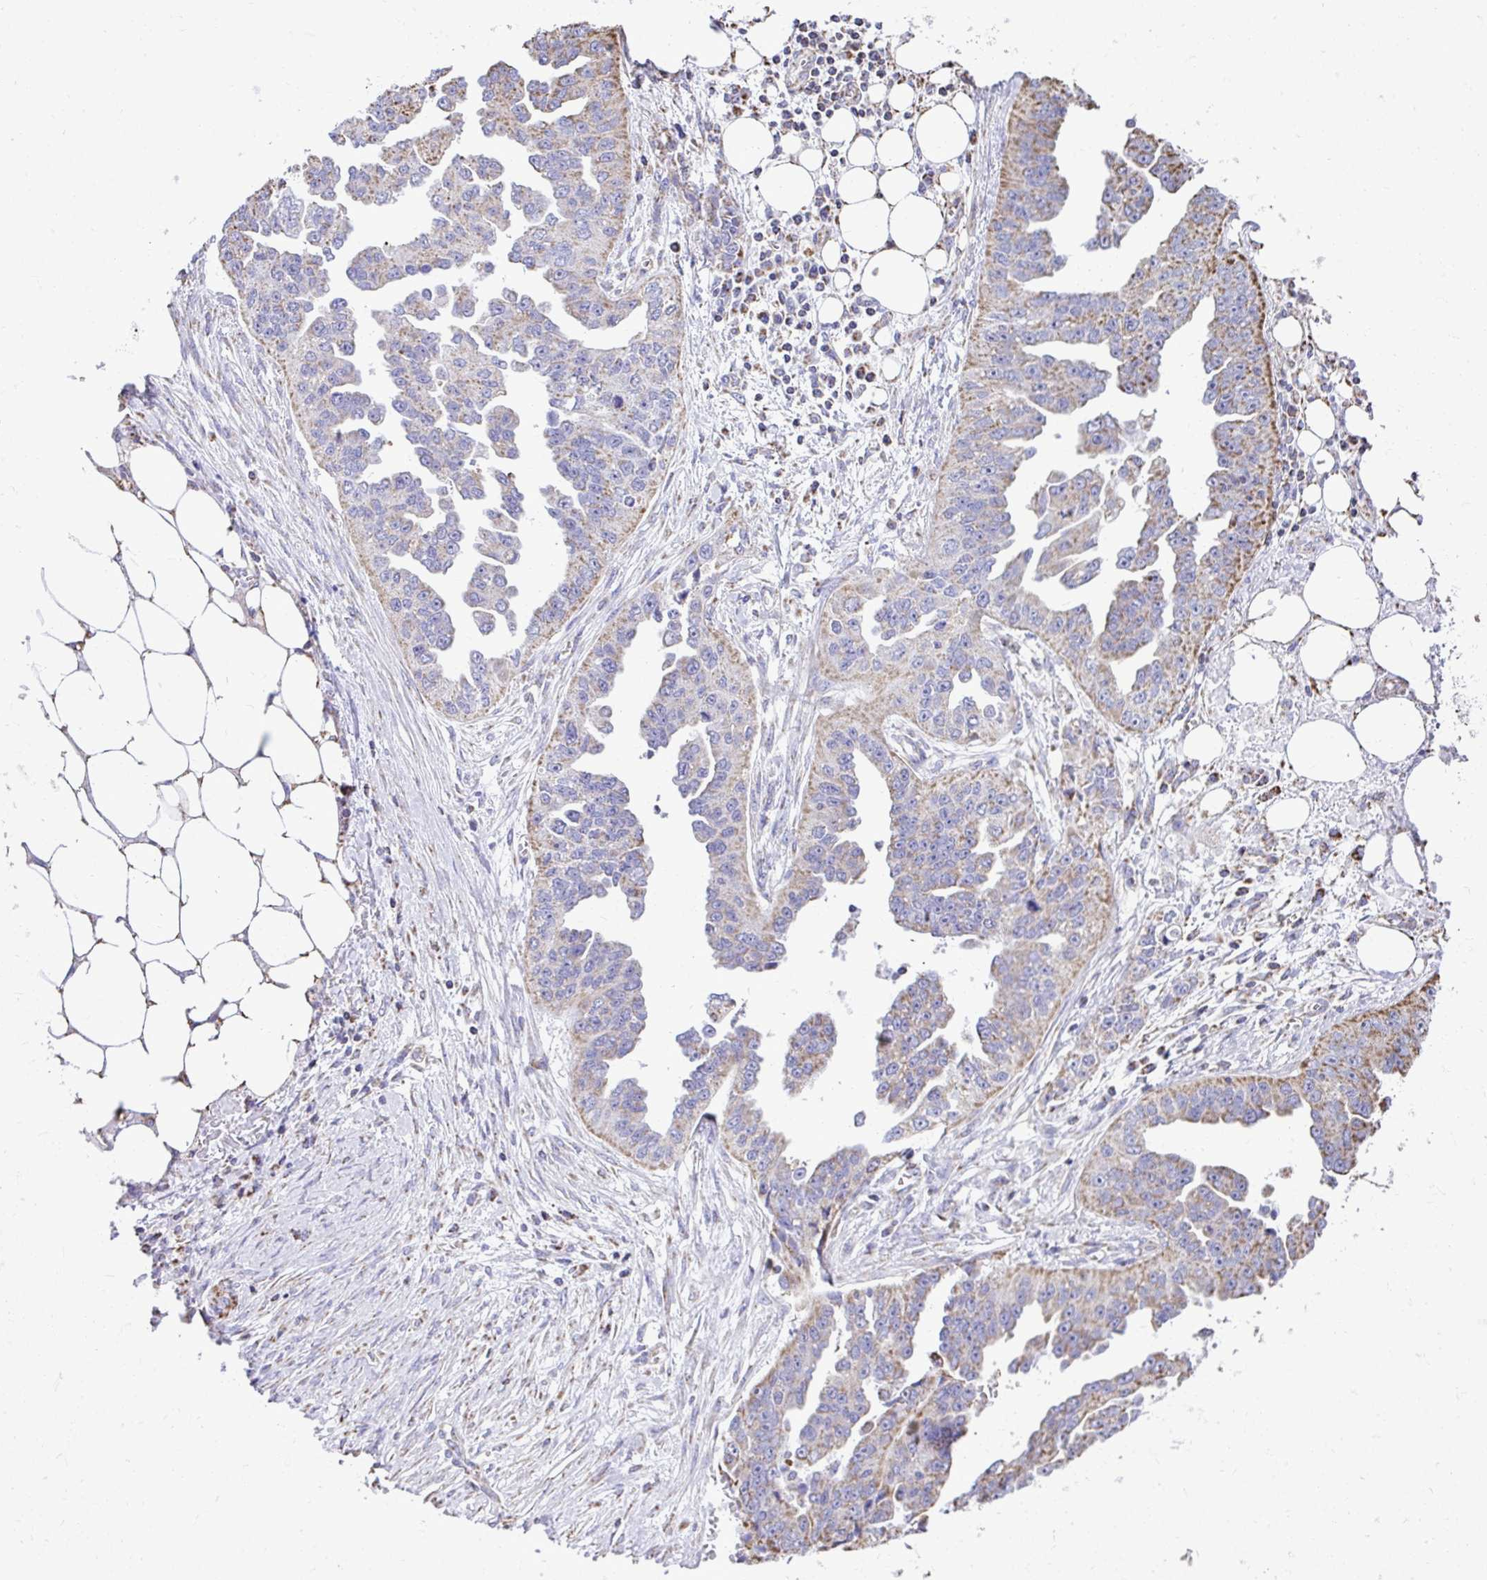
{"staining": {"intensity": "weak", "quantity": "25%-75%", "location": "cytoplasmic/membranous"}, "tissue": "ovarian cancer", "cell_type": "Tumor cells", "image_type": "cancer", "snomed": [{"axis": "morphology", "description": "Cystadenocarcinoma, serous, NOS"}, {"axis": "topography", "description": "Ovary"}], "caption": "An image of ovarian serous cystadenocarcinoma stained for a protein demonstrates weak cytoplasmic/membranous brown staining in tumor cells. Using DAB (brown) and hematoxylin (blue) stains, captured at high magnification using brightfield microscopy.", "gene": "MPZL2", "patient": {"sex": "female", "age": 75}}